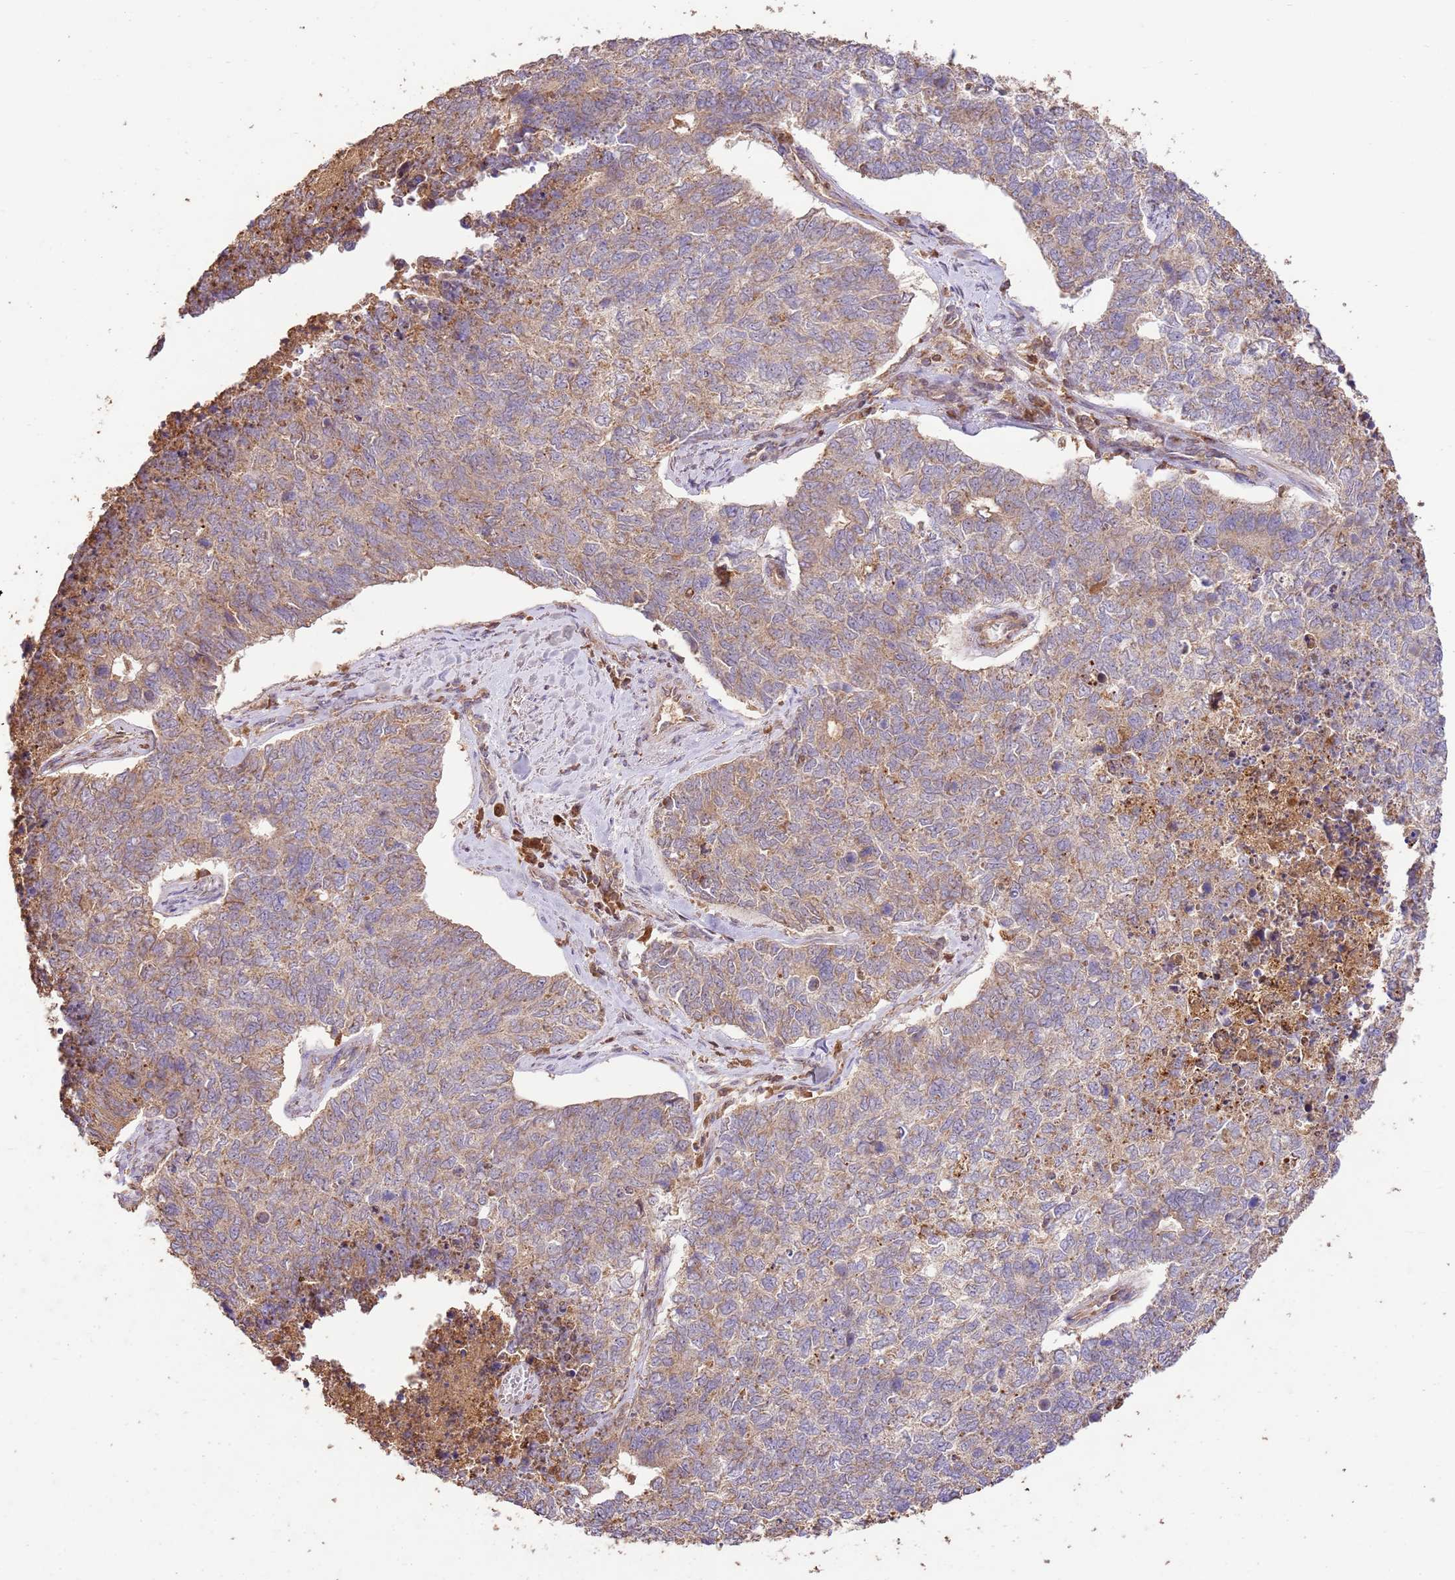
{"staining": {"intensity": "moderate", "quantity": "25%-75%", "location": "cytoplasmic/membranous"}, "tissue": "cervical cancer", "cell_type": "Tumor cells", "image_type": "cancer", "snomed": [{"axis": "morphology", "description": "Squamous cell carcinoma, NOS"}, {"axis": "topography", "description": "Cervix"}], "caption": "A brown stain labels moderate cytoplasmic/membranous positivity of a protein in cervical squamous cell carcinoma tumor cells. The staining is performed using DAB (3,3'-diaminobenzidine) brown chromogen to label protein expression. The nuclei are counter-stained blue using hematoxylin.", "gene": "LRRC28", "patient": {"sex": "female", "age": 63}}